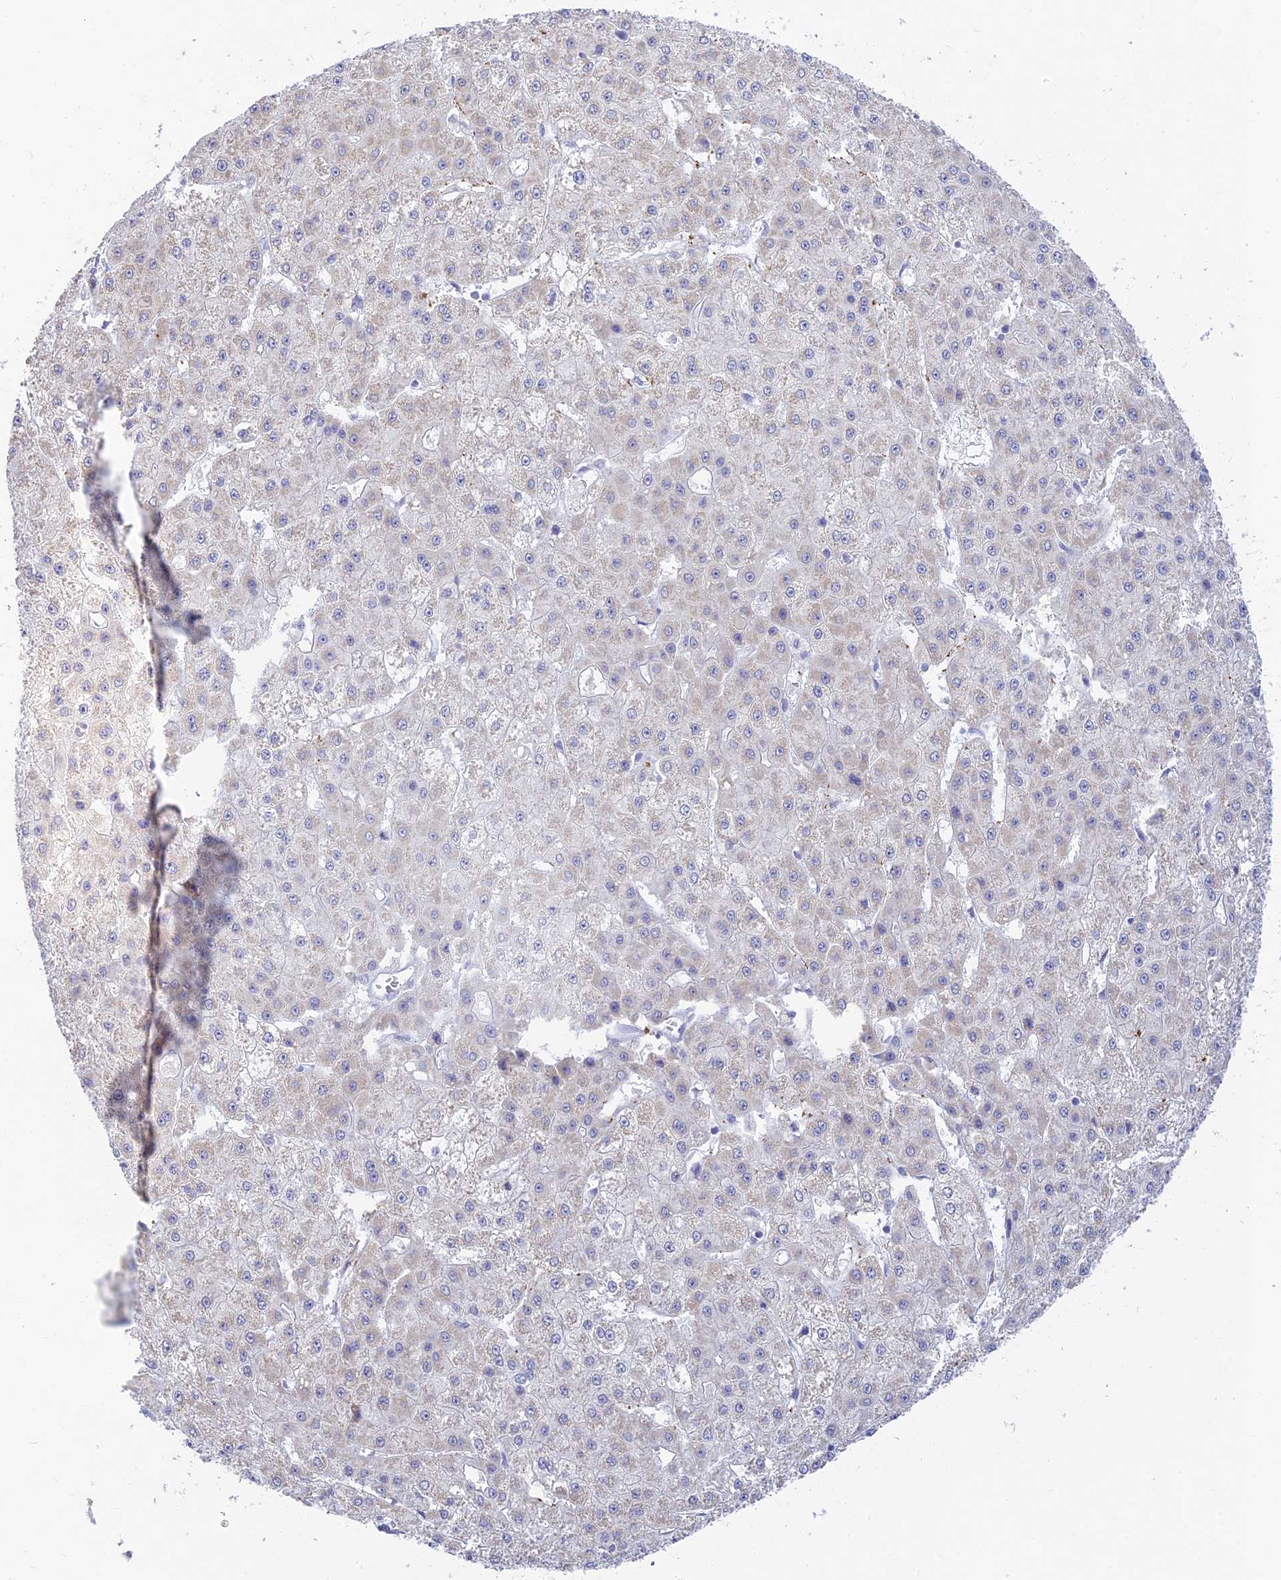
{"staining": {"intensity": "negative", "quantity": "none", "location": "none"}, "tissue": "liver cancer", "cell_type": "Tumor cells", "image_type": "cancer", "snomed": [{"axis": "morphology", "description": "Carcinoma, Hepatocellular, NOS"}, {"axis": "topography", "description": "Liver"}], "caption": "This photomicrograph is of liver cancer stained with IHC to label a protein in brown with the nuclei are counter-stained blue. There is no expression in tumor cells.", "gene": "TMEM40", "patient": {"sex": "male", "age": 47}}